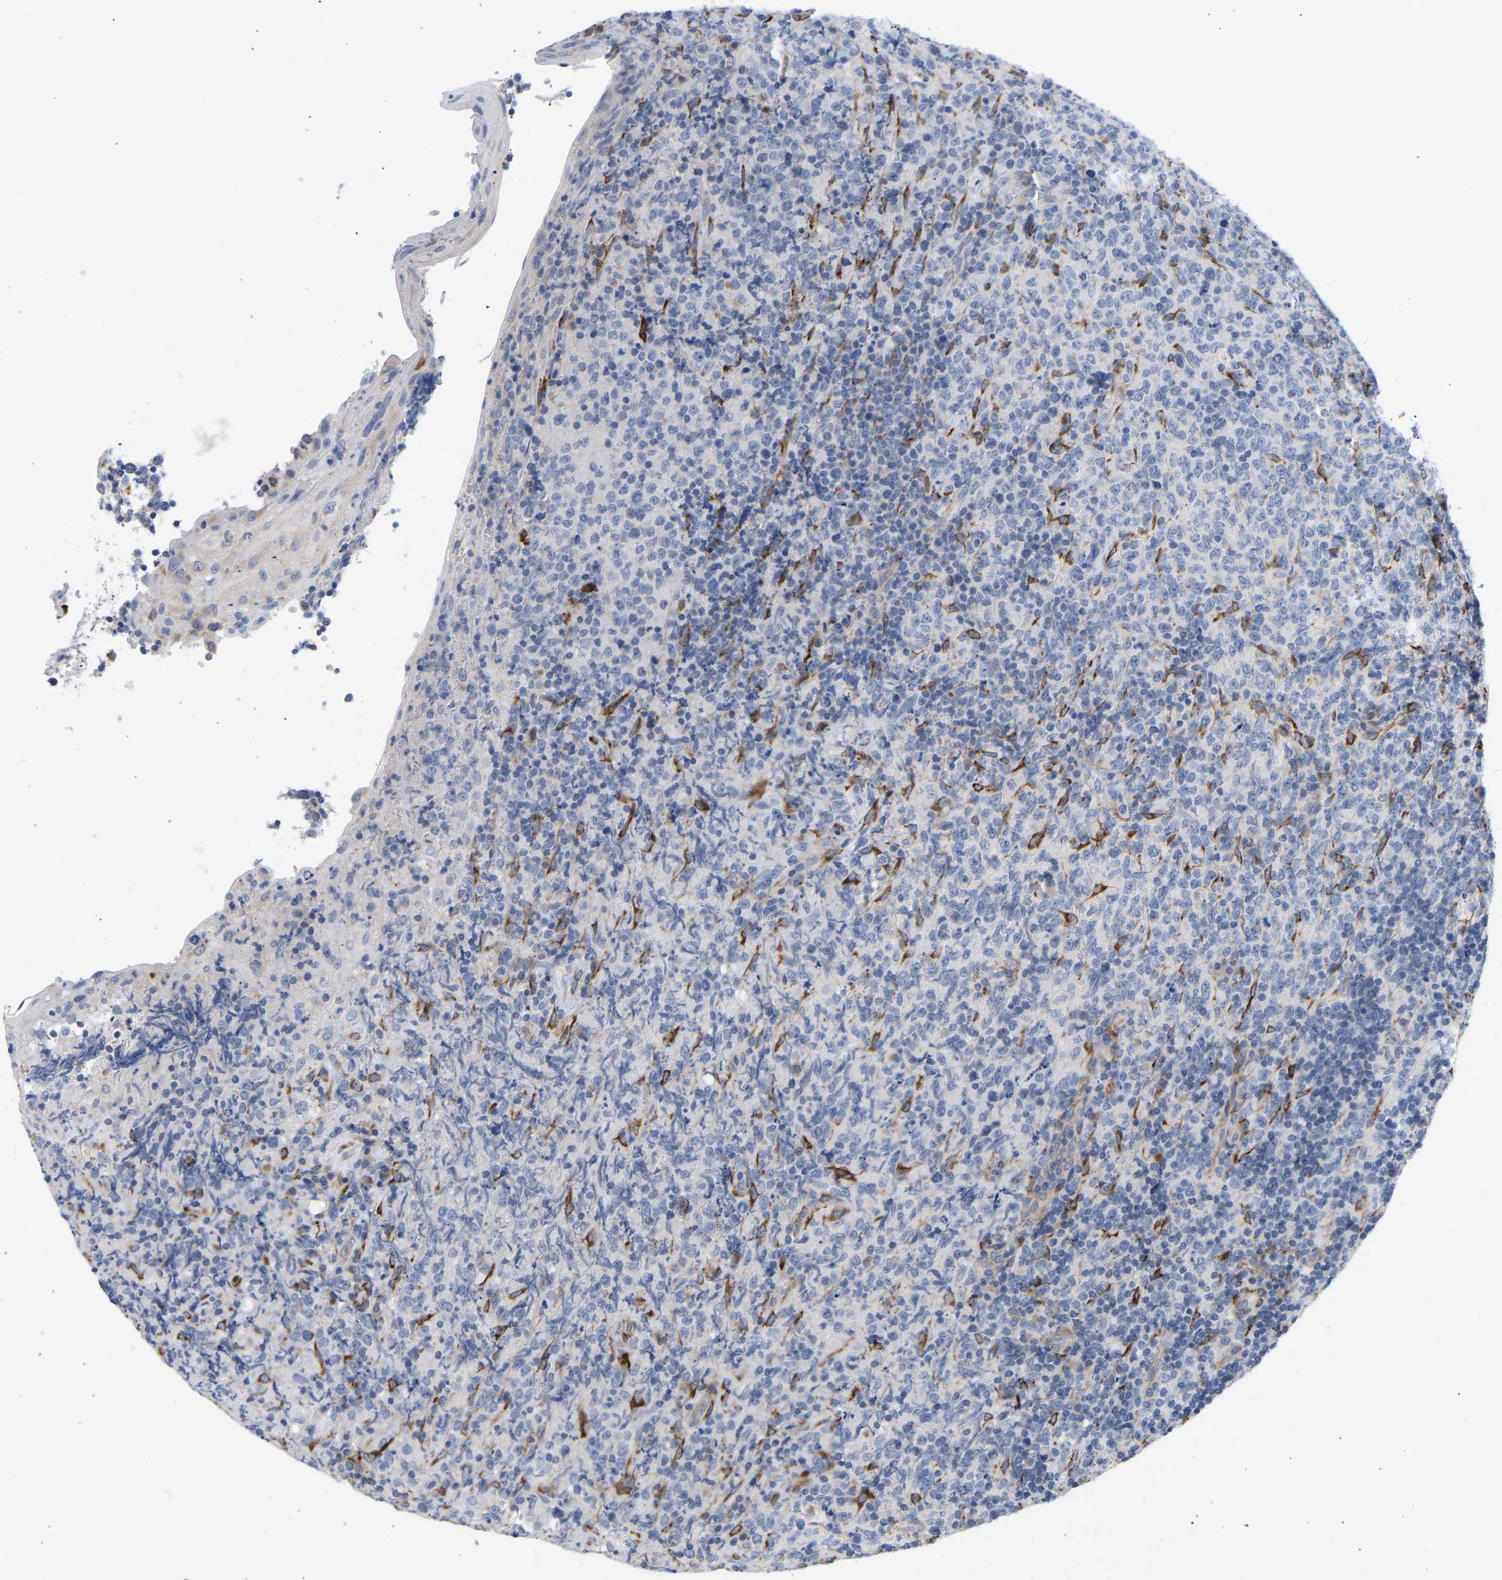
{"staining": {"intensity": "negative", "quantity": "none", "location": "none"}, "tissue": "lymphoma", "cell_type": "Tumor cells", "image_type": "cancer", "snomed": [{"axis": "morphology", "description": "Malignant lymphoma, non-Hodgkin's type, High grade"}, {"axis": "topography", "description": "Tonsil"}], "caption": "Lymphoma stained for a protein using IHC demonstrates no positivity tumor cells.", "gene": "SELENOM", "patient": {"sex": "female", "age": 36}}